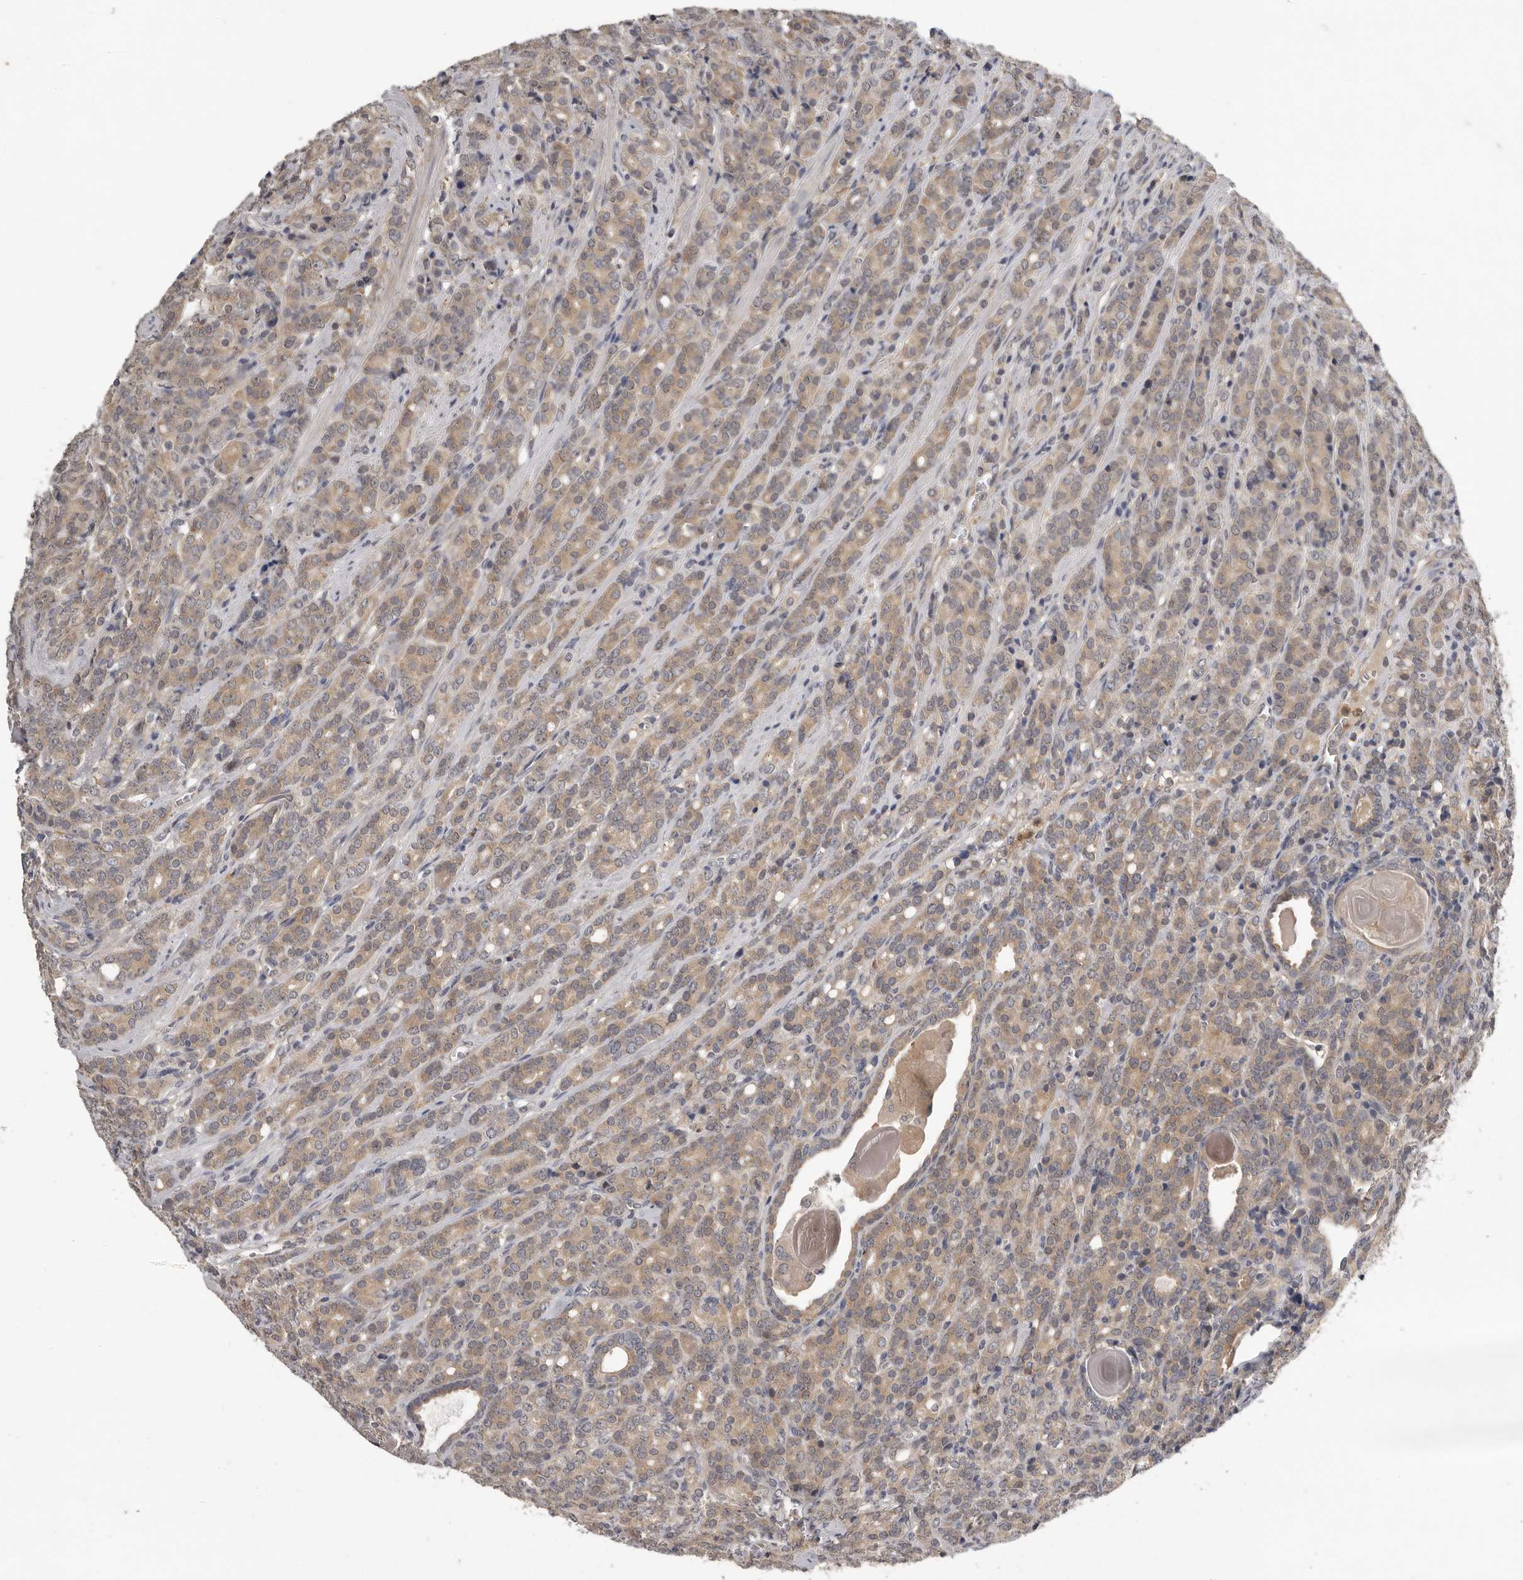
{"staining": {"intensity": "weak", "quantity": ">75%", "location": "cytoplasmic/membranous"}, "tissue": "prostate cancer", "cell_type": "Tumor cells", "image_type": "cancer", "snomed": [{"axis": "morphology", "description": "Adenocarcinoma, High grade"}, {"axis": "topography", "description": "Prostate"}], "caption": "There is low levels of weak cytoplasmic/membranous expression in tumor cells of prostate high-grade adenocarcinoma, as demonstrated by immunohistochemical staining (brown color).", "gene": "RALGPS2", "patient": {"sex": "male", "age": 62}}